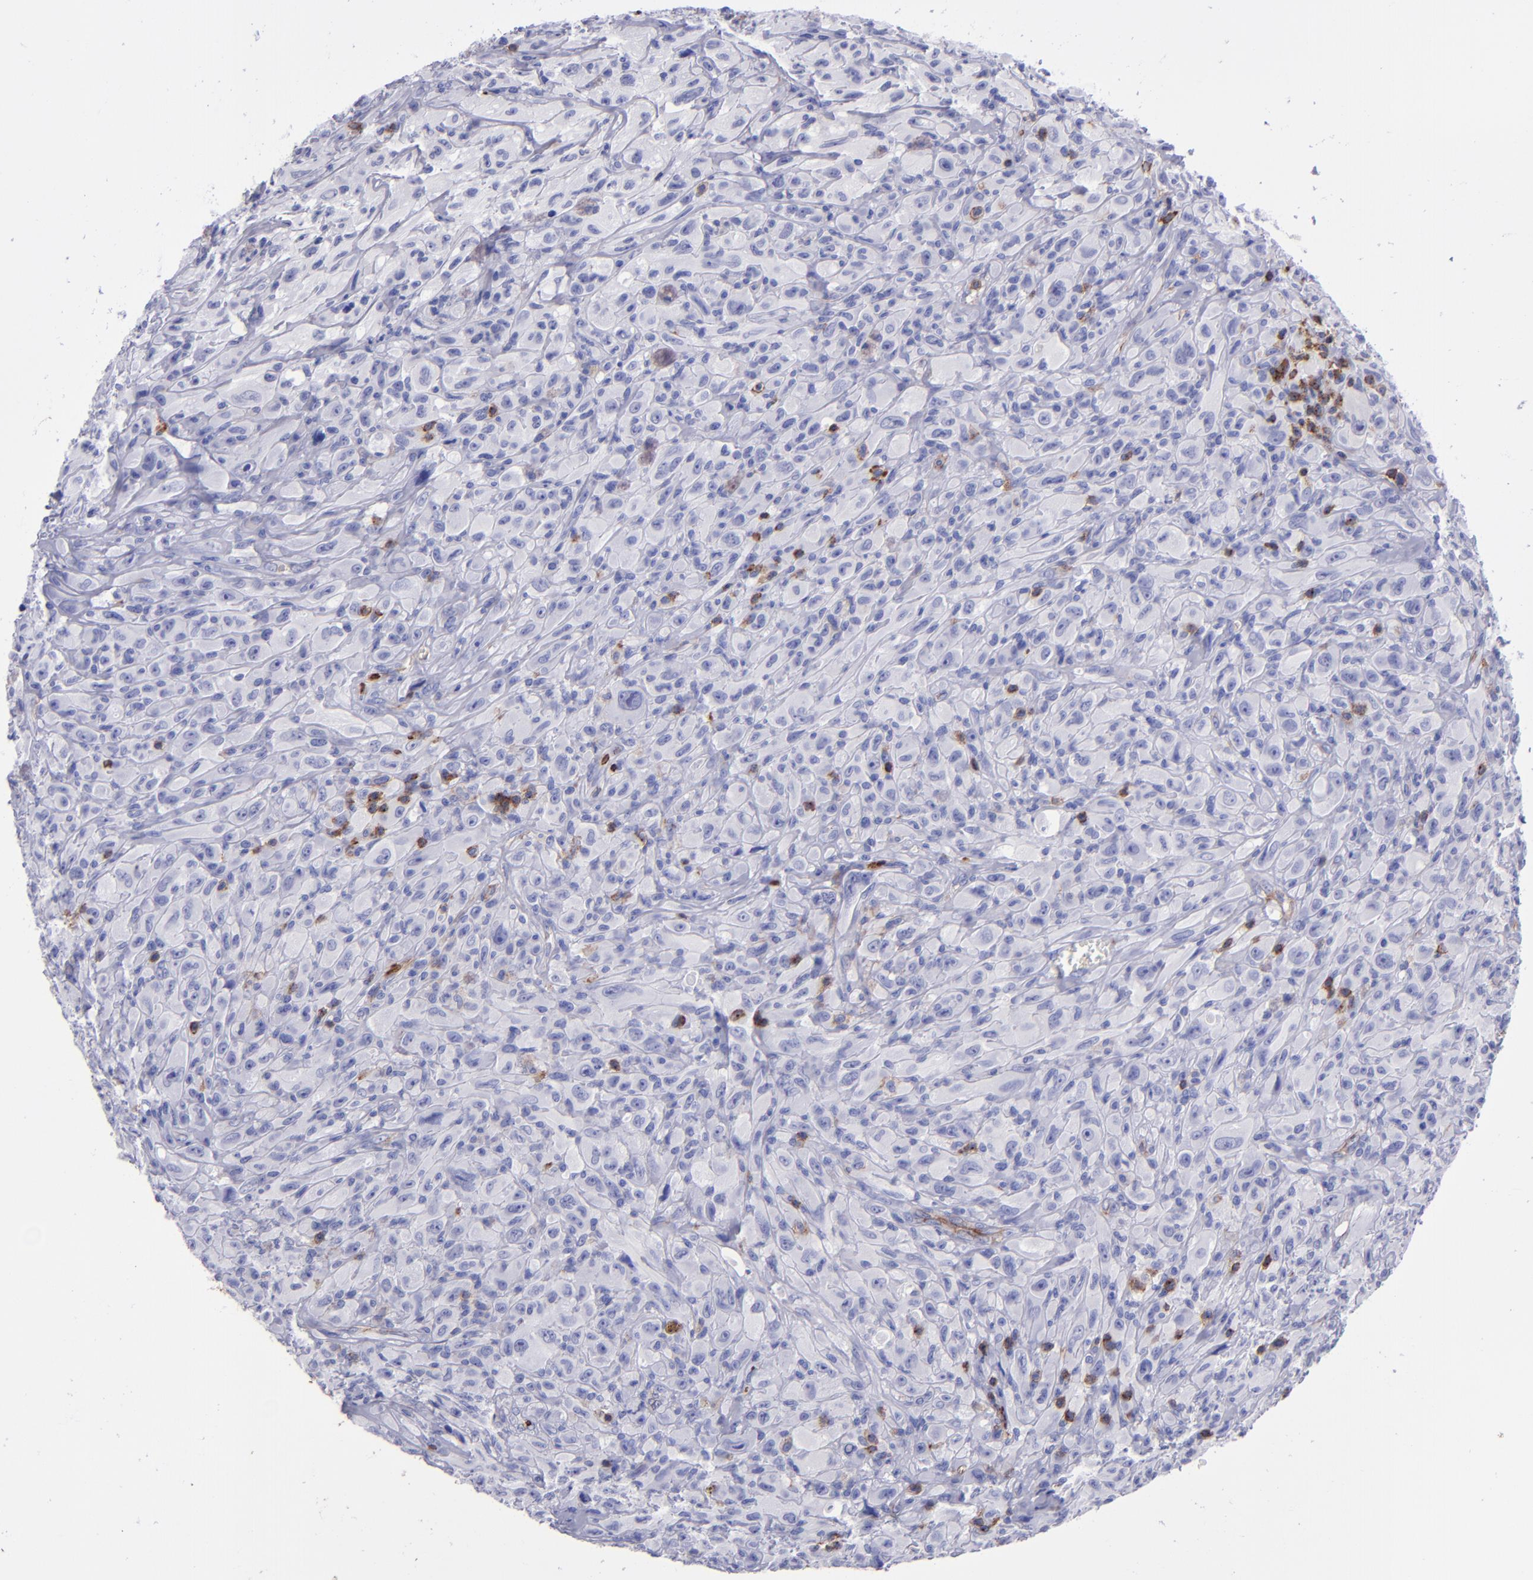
{"staining": {"intensity": "weak", "quantity": "<25%", "location": "cytoplasmic/membranous"}, "tissue": "glioma", "cell_type": "Tumor cells", "image_type": "cancer", "snomed": [{"axis": "morphology", "description": "Glioma, malignant, High grade"}, {"axis": "topography", "description": "Brain"}], "caption": "DAB (3,3'-diaminobenzidine) immunohistochemical staining of malignant glioma (high-grade) shows no significant expression in tumor cells.", "gene": "ICAM3", "patient": {"sex": "male", "age": 48}}